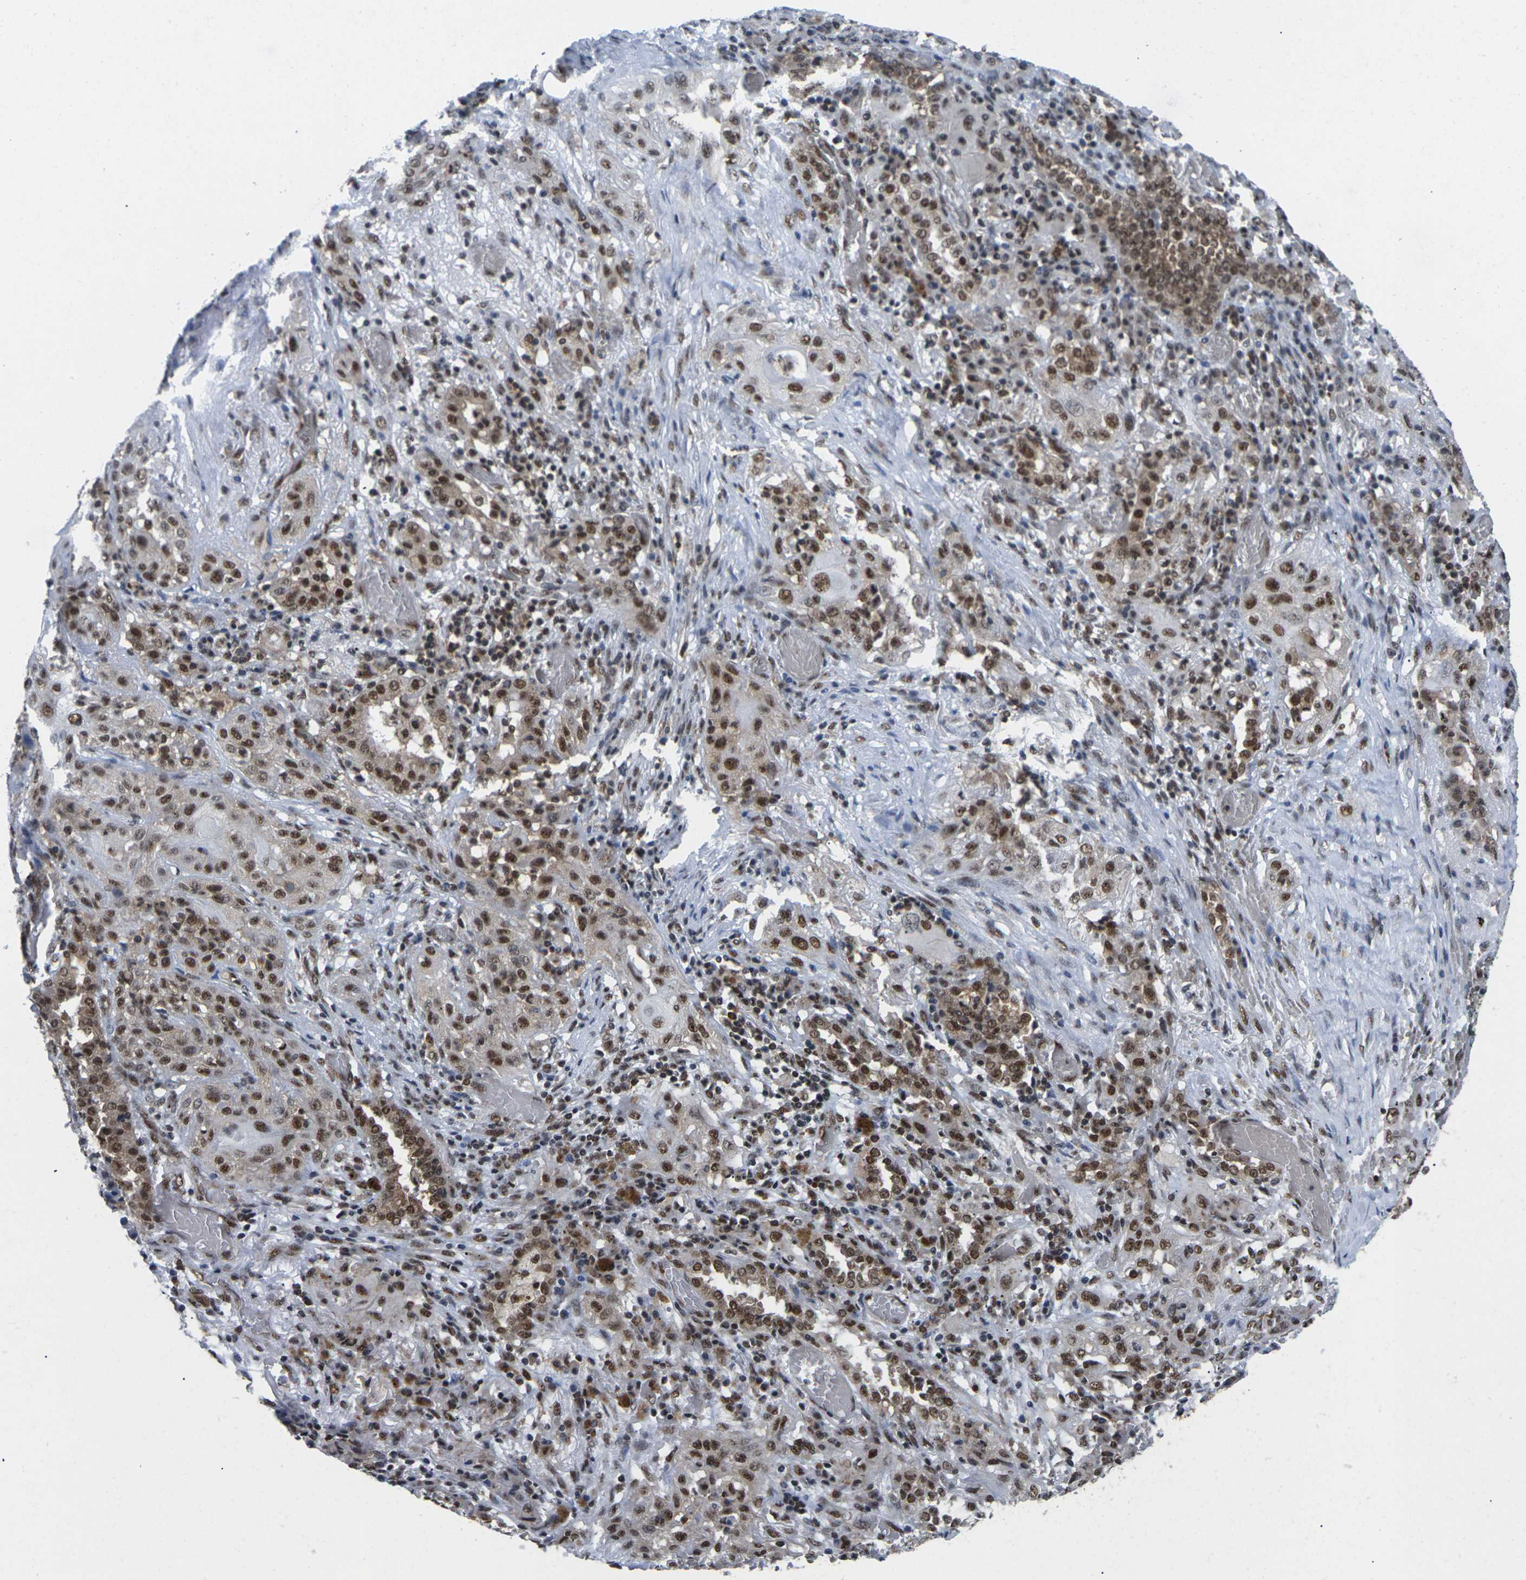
{"staining": {"intensity": "moderate", "quantity": ">75%", "location": "cytoplasmic/membranous,nuclear"}, "tissue": "lung cancer", "cell_type": "Tumor cells", "image_type": "cancer", "snomed": [{"axis": "morphology", "description": "Squamous cell carcinoma, NOS"}, {"axis": "topography", "description": "Lung"}], "caption": "An immunohistochemistry histopathology image of neoplastic tissue is shown. Protein staining in brown highlights moderate cytoplasmic/membranous and nuclear positivity in lung cancer (squamous cell carcinoma) within tumor cells. (DAB (3,3'-diaminobenzidine) = brown stain, brightfield microscopy at high magnification).", "gene": "MAGOH", "patient": {"sex": "female", "age": 47}}